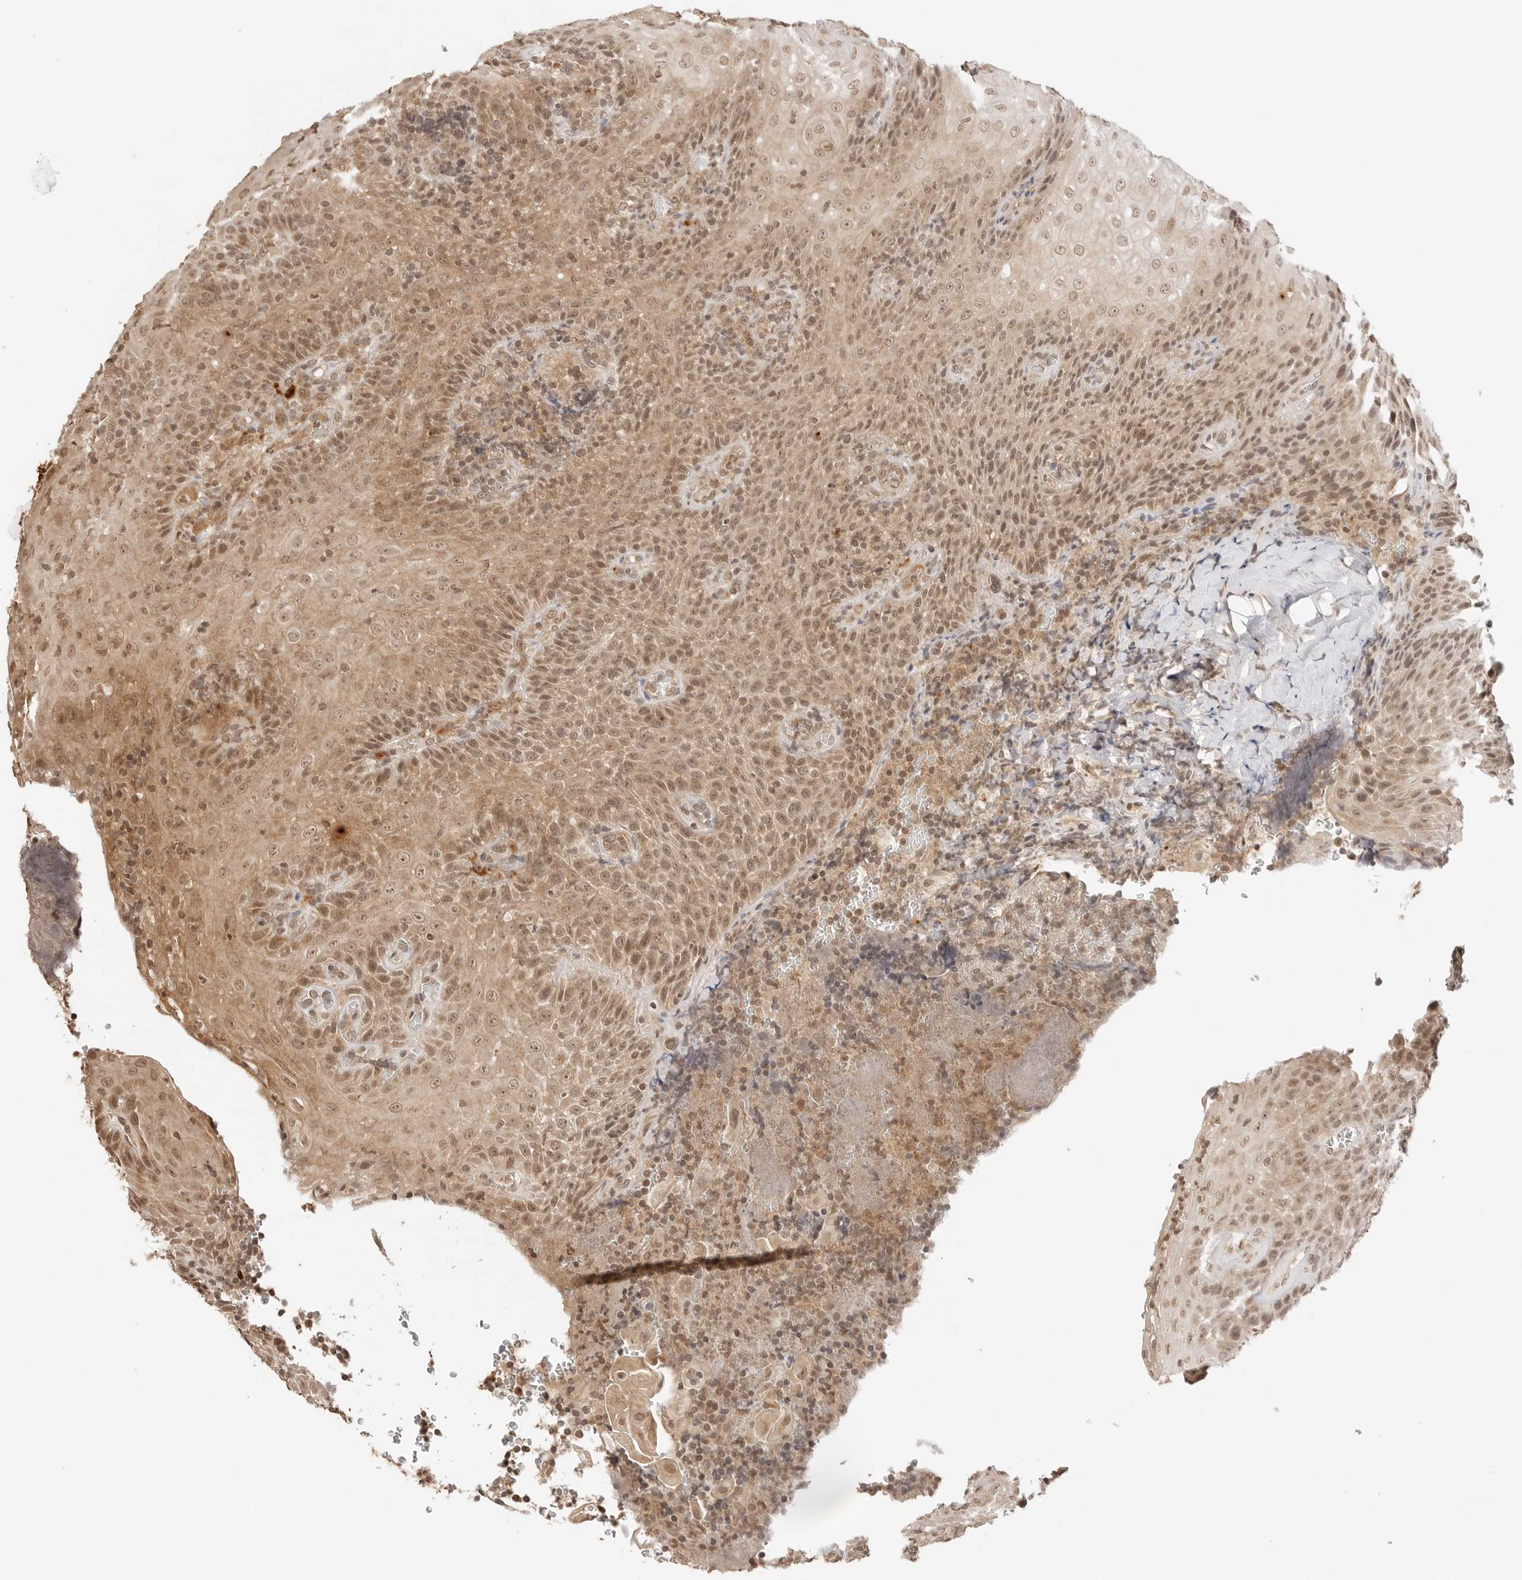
{"staining": {"intensity": "weak", "quantity": ">75%", "location": "cytoplasmic/membranous,nuclear"}, "tissue": "tonsil", "cell_type": "Germinal center cells", "image_type": "normal", "snomed": [{"axis": "morphology", "description": "Normal tissue, NOS"}, {"axis": "topography", "description": "Tonsil"}], "caption": "High-power microscopy captured an immunohistochemistry histopathology image of normal tonsil, revealing weak cytoplasmic/membranous,nuclear positivity in about >75% of germinal center cells. Nuclei are stained in blue.", "gene": "GPR34", "patient": {"sex": "male", "age": 37}}